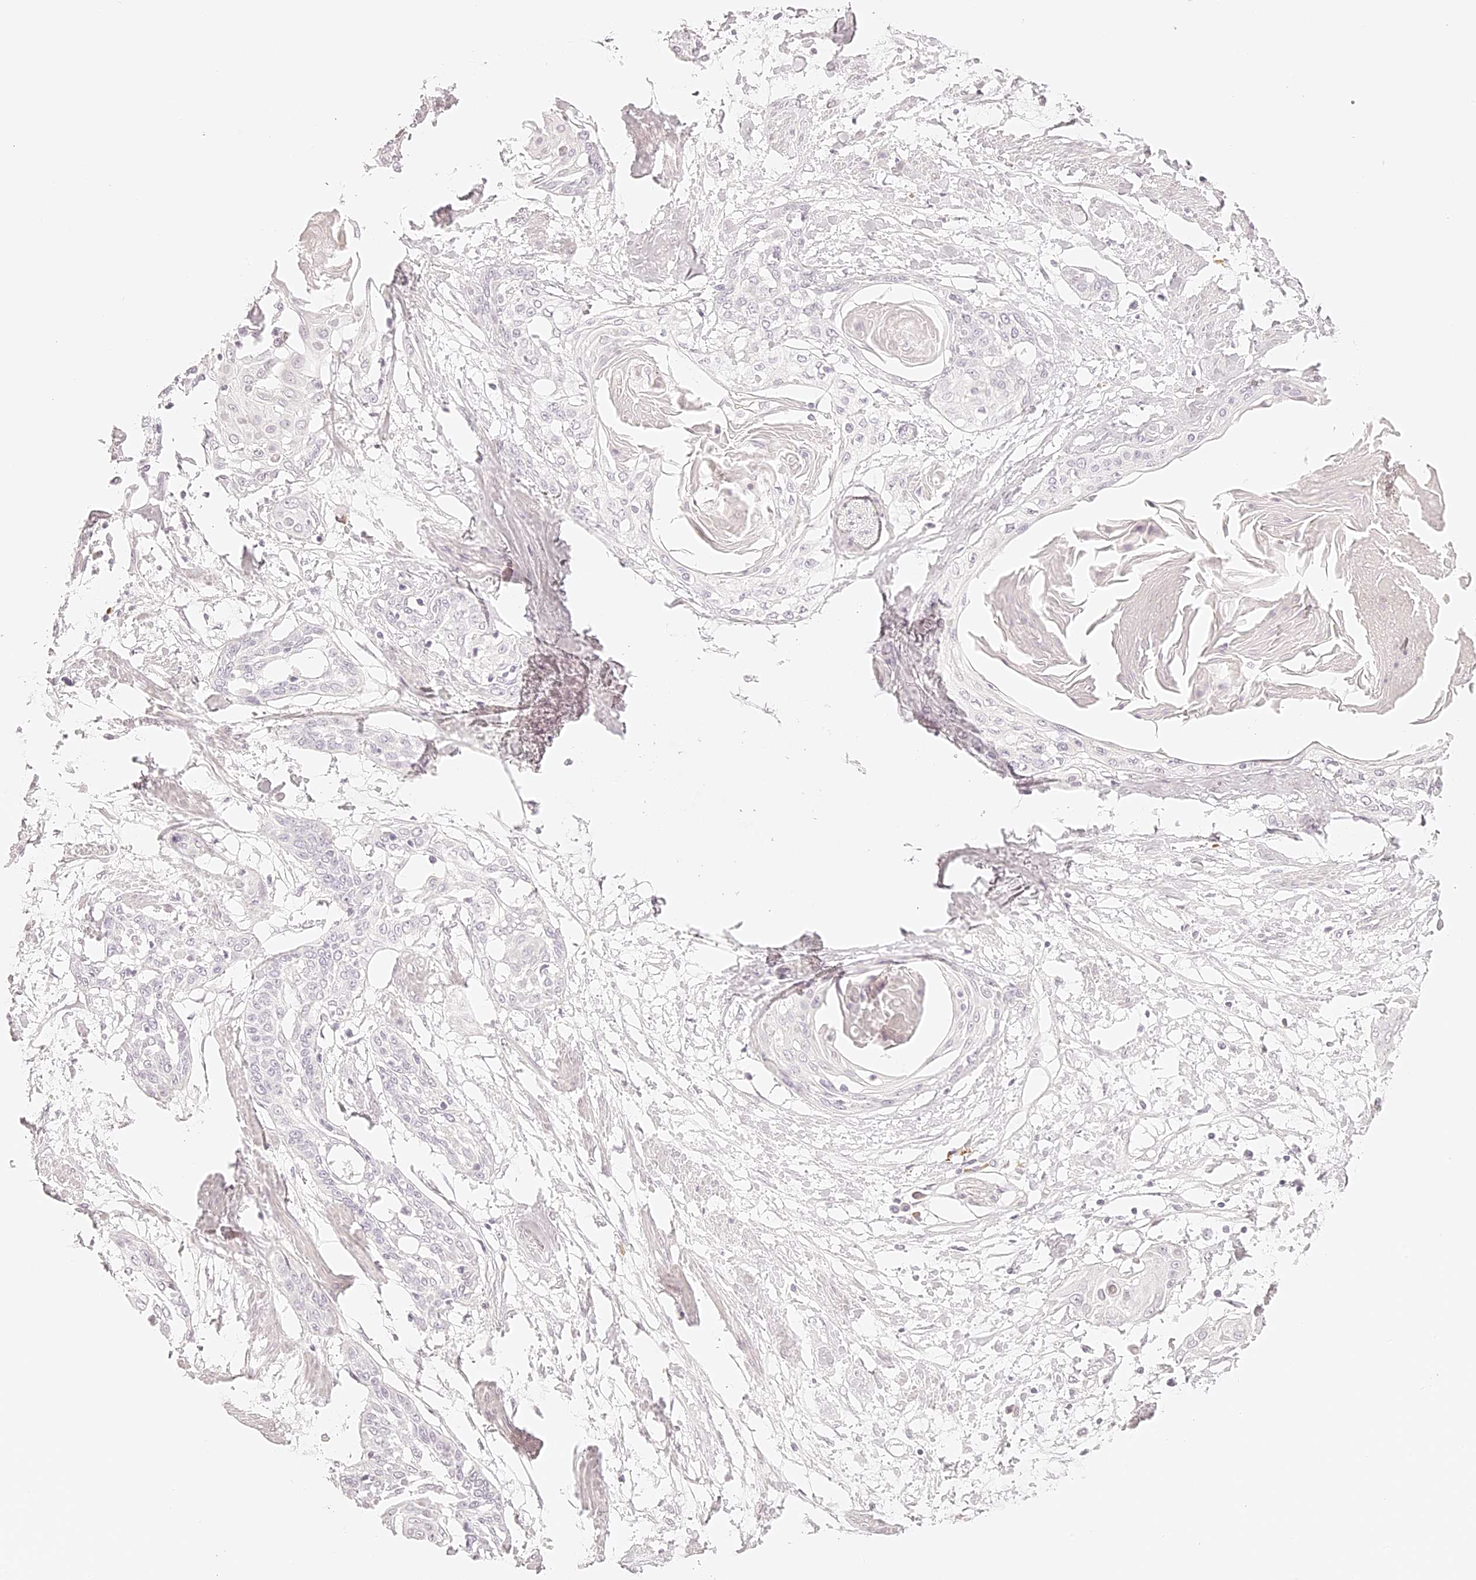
{"staining": {"intensity": "negative", "quantity": "none", "location": "none"}, "tissue": "cervical cancer", "cell_type": "Tumor cells", "image_type": "cancer", "snomed": [{"axis": "morphology", "description": "Squamous cell carcinoma, NOS"}, {"axis": "topography", "description": "Cervix"}], "caption": "The photomicrograph displays no staining of tumor cells in cervical cancer (squamous cell carcinoma). (DAB (3,3'-diaminobenzidine) immunohistochemistry visualized using brightfield microscopy, high magnification).", "gene": "TRIM45", "patient": {"sex": "female", "age": 57}}